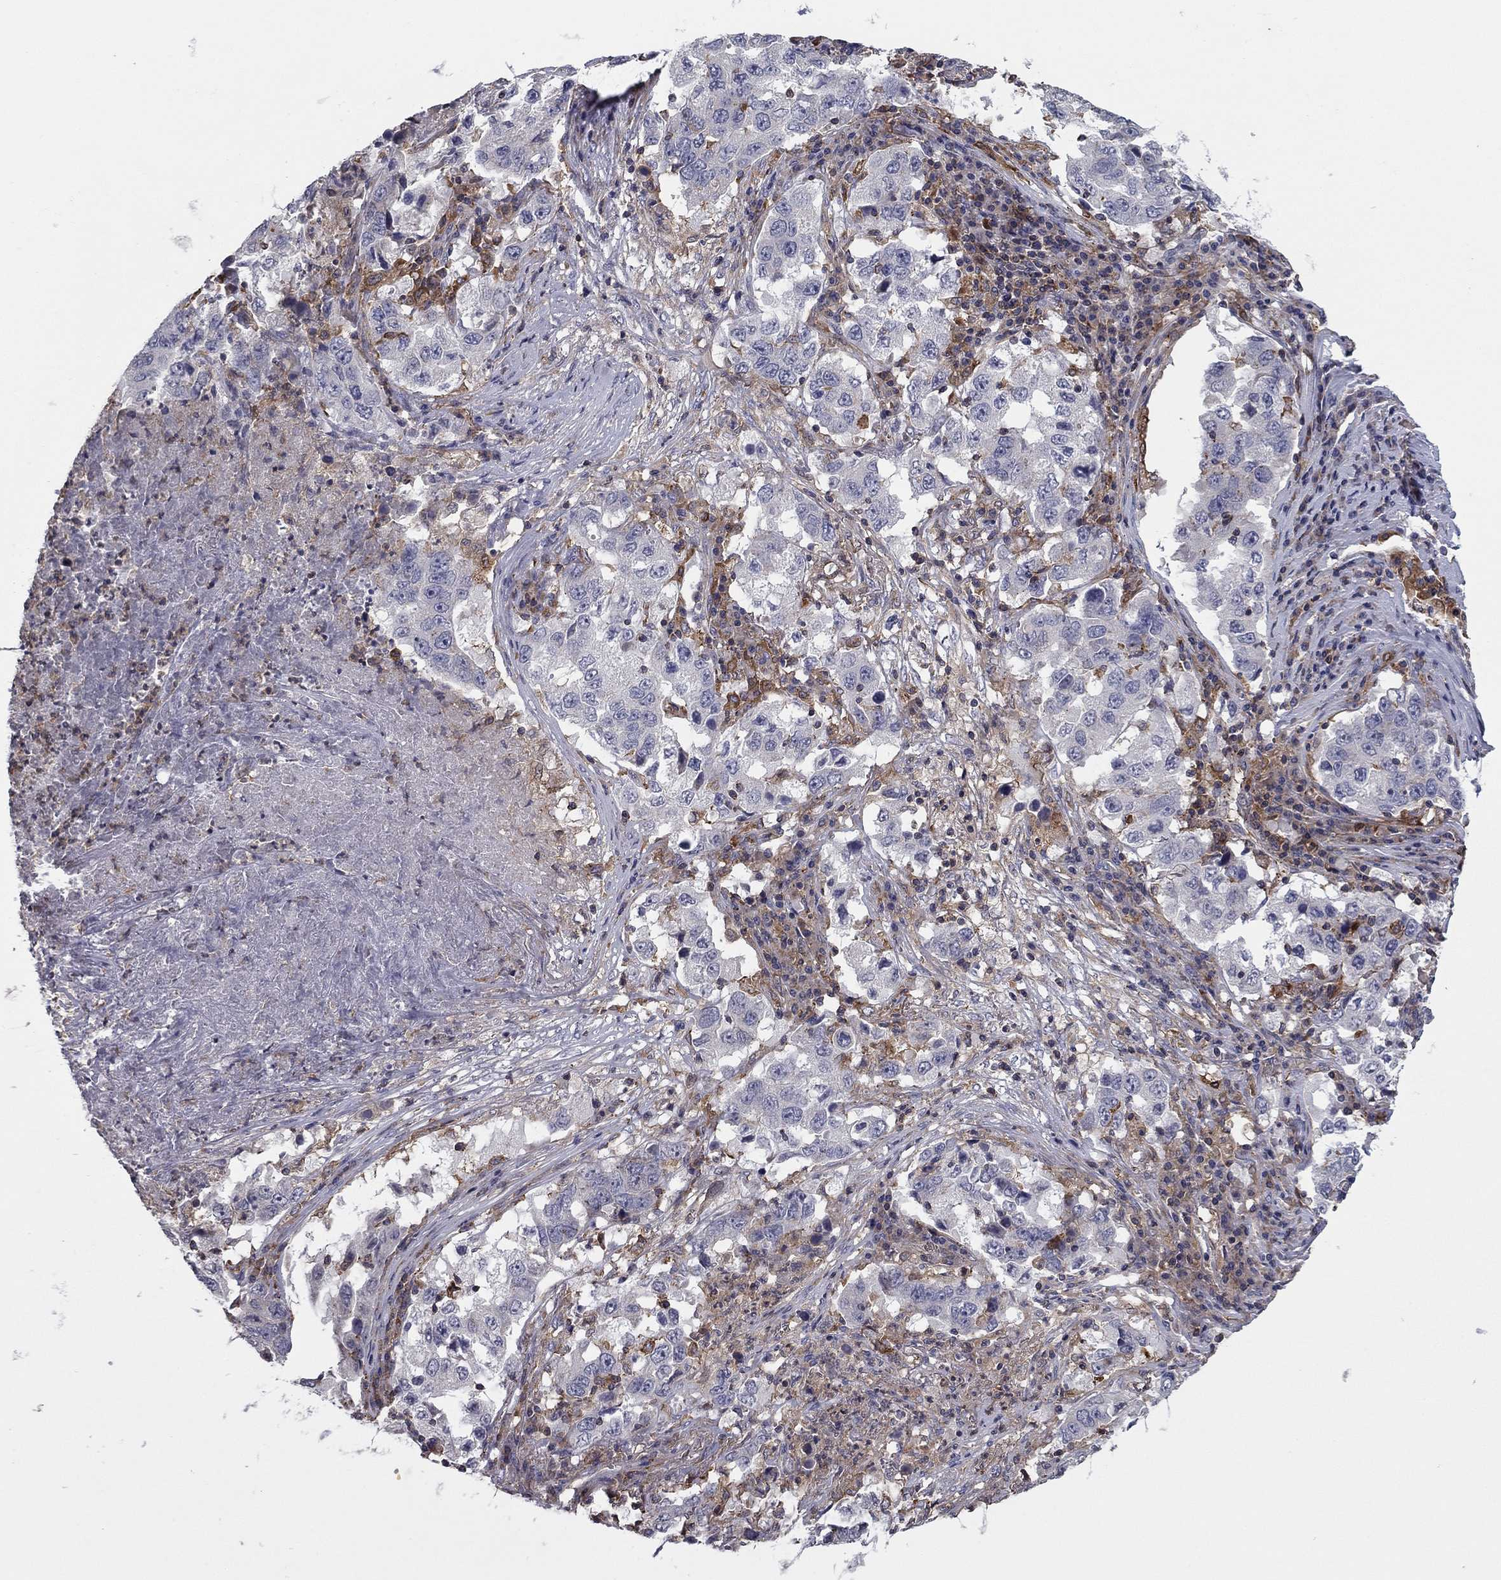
{"staining": {"intensity": "negative", "quantity": "none", "location": "none"}, "tissue": "lung cancer", "cell_type": "Tumor cells", "image_type": "cancer", "snomed": [{"axis": "morphology", "description": "Adenocarcinoma, NOS"}, {"axis": "topography", "description": "Lung"}], "caption": "Protein analysis of lung cancer demonstrates no significant staining in tumor cells. The staining is performed using DAB brown chromogen with nuclei counter-stained in using hematoxylin.", "gene": "PLCB2", "patient": {"sex": "male", "age": 73}}